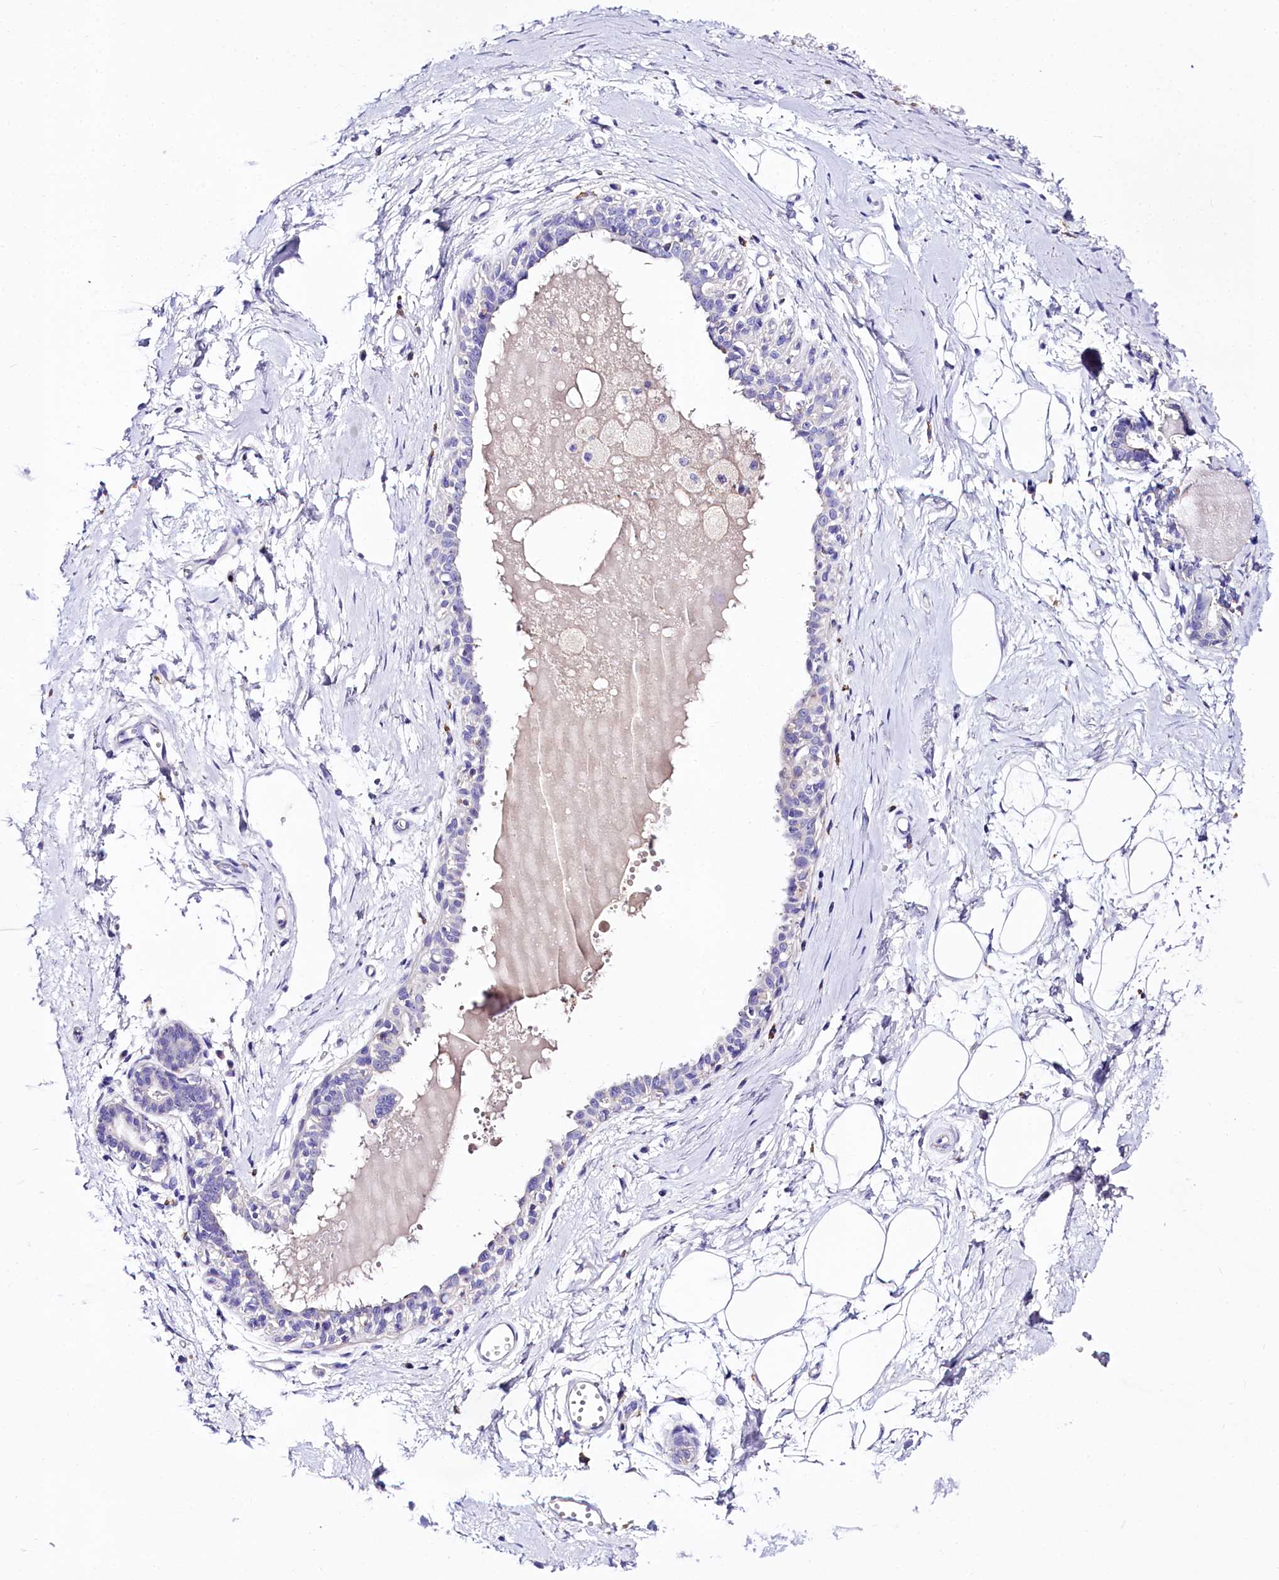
{"staining": {"intensity": "negative", "quantity": "none", "location": "none"}, "tissue": "breast", "cell_type": "Adipocytes", "image_type": "normal", "snomed": [{"axis": "morphology", "description": "Normal tissue, NOS"}, {"axis": "topography", "description": "Breast"}], "caption": "Breast stained for a protein using immunohistochemistry exhibits no expression adipocytes.", "gene": "A2ML1", "patient": {"sex": "female", "age": 45}}